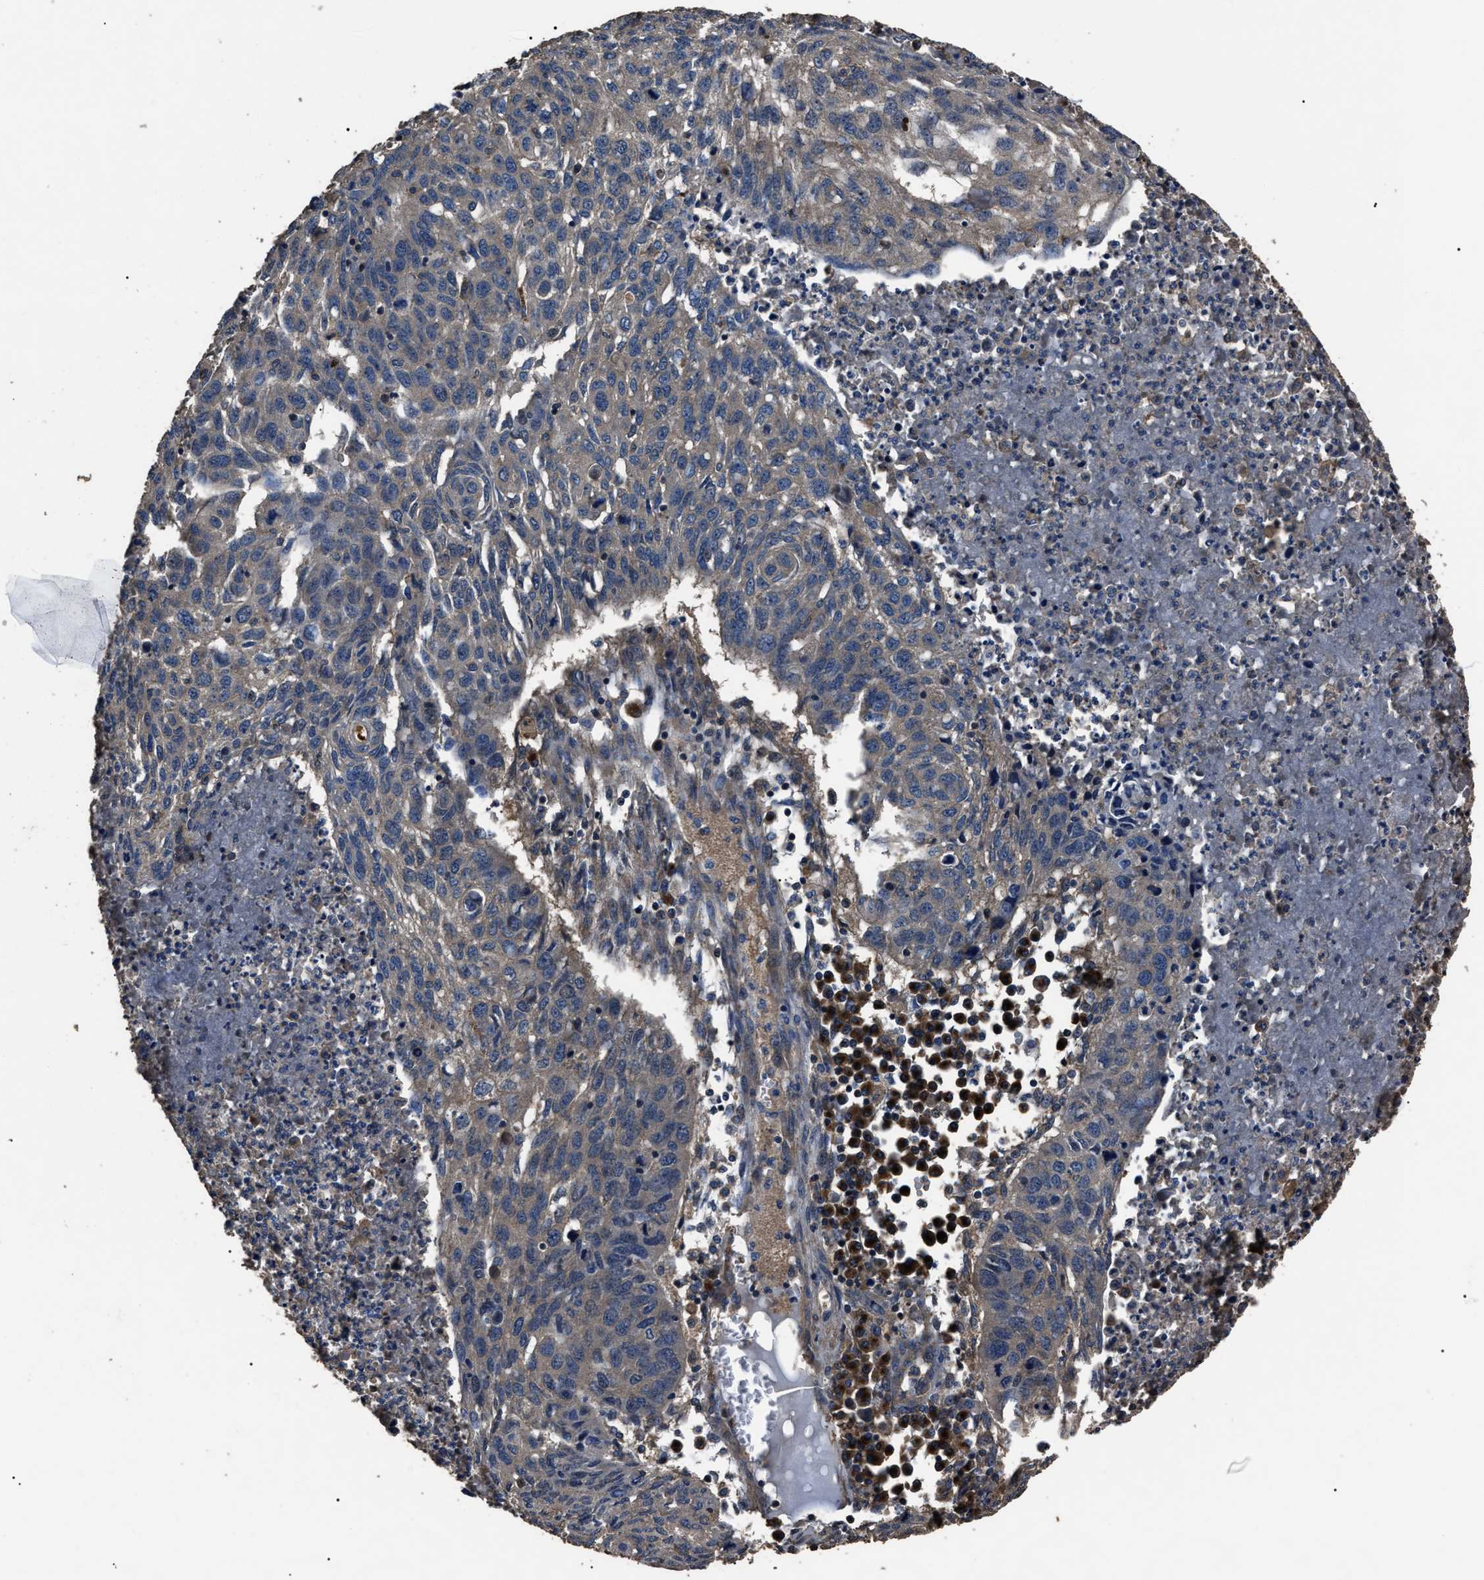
{"staining": {"intensity": "weak", "quantity": ">75%", "location": "cytoplasmic/membranous"}, "tissue": "lung cancer", "cell_type": "Tumor cells", "image_type": "cancer", "snomed": [{"axis": "morphology", "description": "Squamous cell carcinoma, NOS"}, {"axis": "topography", "description": "Lung"}], "caption": "Squamous cell carcinoma (lung) tissue displays weak cytoplasmic/membranous positivity in about >75% of tumor cells (DAB IHC, brown staining for protein, blue staining for nuclei).", "gene": "RNF216", "patient": {"sex": "female", "age": 63}}